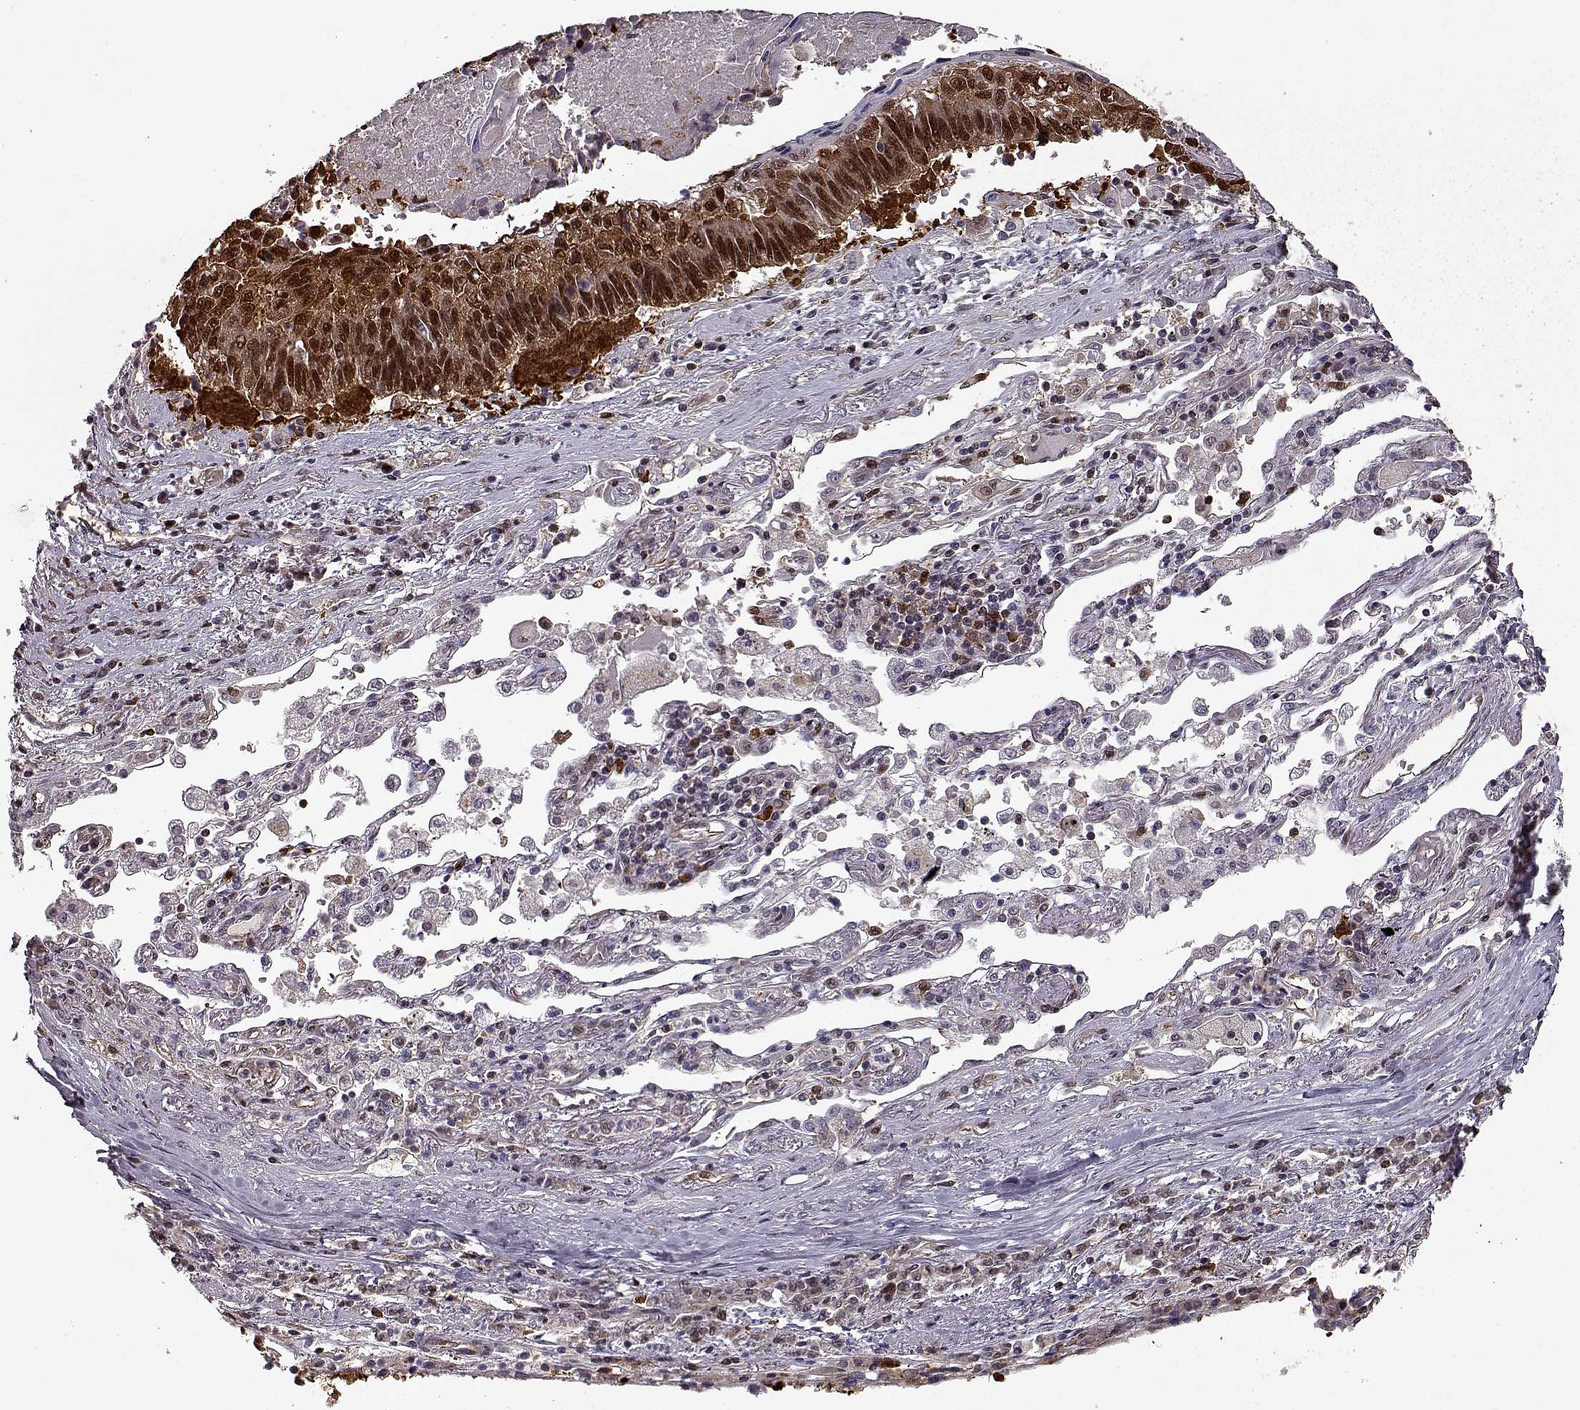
{"staining": {"intensity": "strong", "quantity": ">75%", "location": "cytoplasmic/membranous,nuclear"}, "tissue": "lung cancer", "cell_type": "Tumor cells", "image_type": "cancer", "snomed": [{"axis": "morphology", "description": "Squamous cell carcinoma, NOS"}, {"axis": "topography", "description": "Lung"}], "caption": "Strong cytoplasmic/membranous and nuclear staining for a protein is identified in approximately >75% of tumor cells of lung cancer using IHC.", "gene": "RANBP1", "patient": {"sex": "male", "age": 73}}